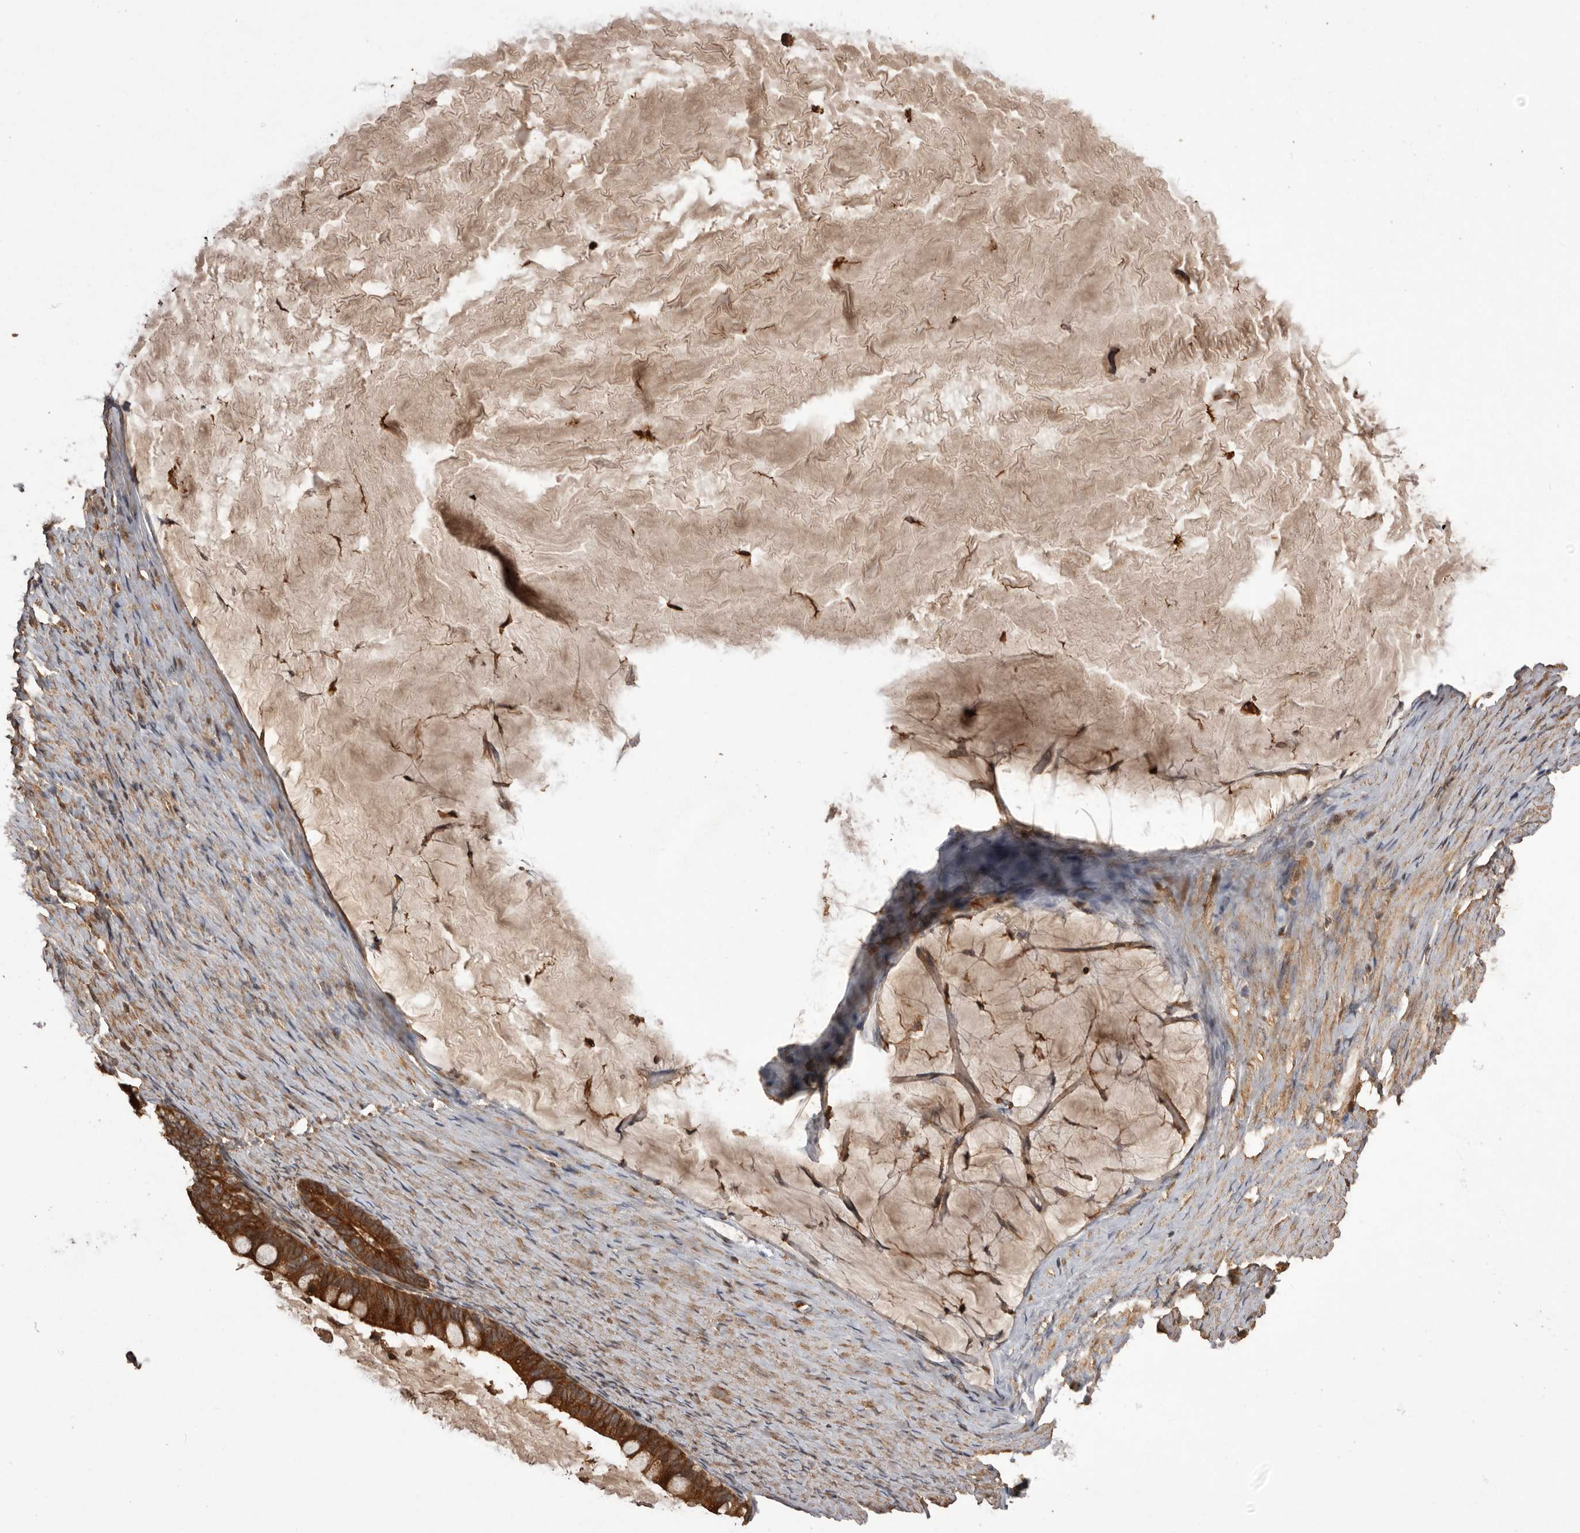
{"staining": {"intensity": "strong", "quantity": ">75%", "location": "cytoplasmic/membranous"}, "tissue": "ovarian cancer", "cell_type": "Tumor cells", "image_type": "cancer", "snomed": [{"axis": "morphology", "description": "Cystadenocarcinoma, mucinous, NOS"}, {"axis": "topography", "description": "Ovary"}], "caption": "The immunohistochemical stain highlights strong cytoplasmic/membranous positivity in tumor cells of ovarian cancer tissue. (brown staining indicates protein expression, while blue staining denotes nuclei).", "gene": "SLC22A3", "patient": {"sex": "female", "age": 61}}